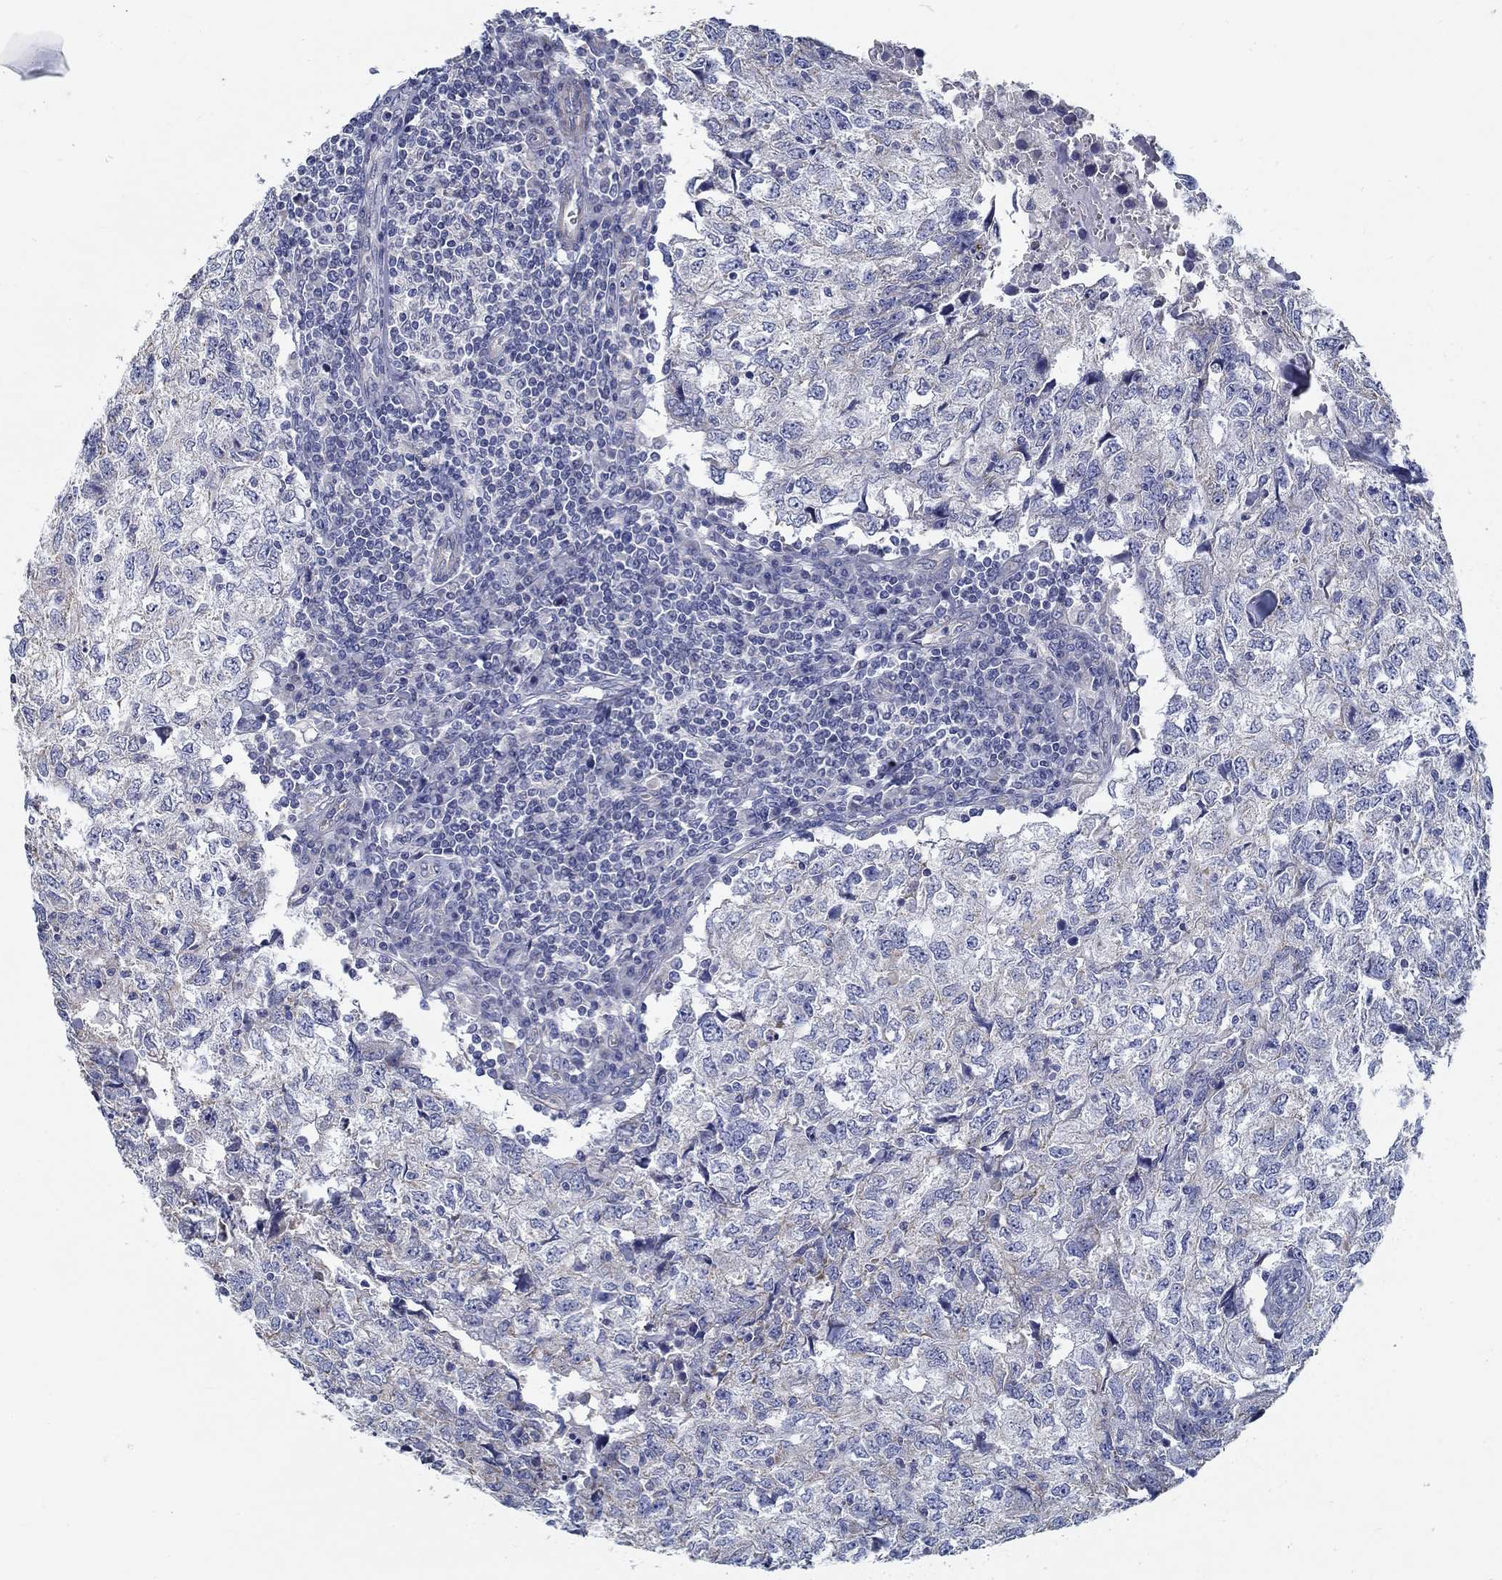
{"staining": {"intensity": "negative", "quantity": "none", "location": "none"}, "tissue": "breast cancer", "cell_type": "Tumor cells", "image_type": "cancer", "snomed": [{"axis": "morphology", "description": "Duct carcinoma"}, {"axis": "topography", "description": "Breast"}], "caption": "Intraductal carcinoma (breast) was stained to show a protein in brown. There is no significant expression in tumor cells.", "gene": "MYBPC1", "patient": {"sex": "female", "age": 30}}